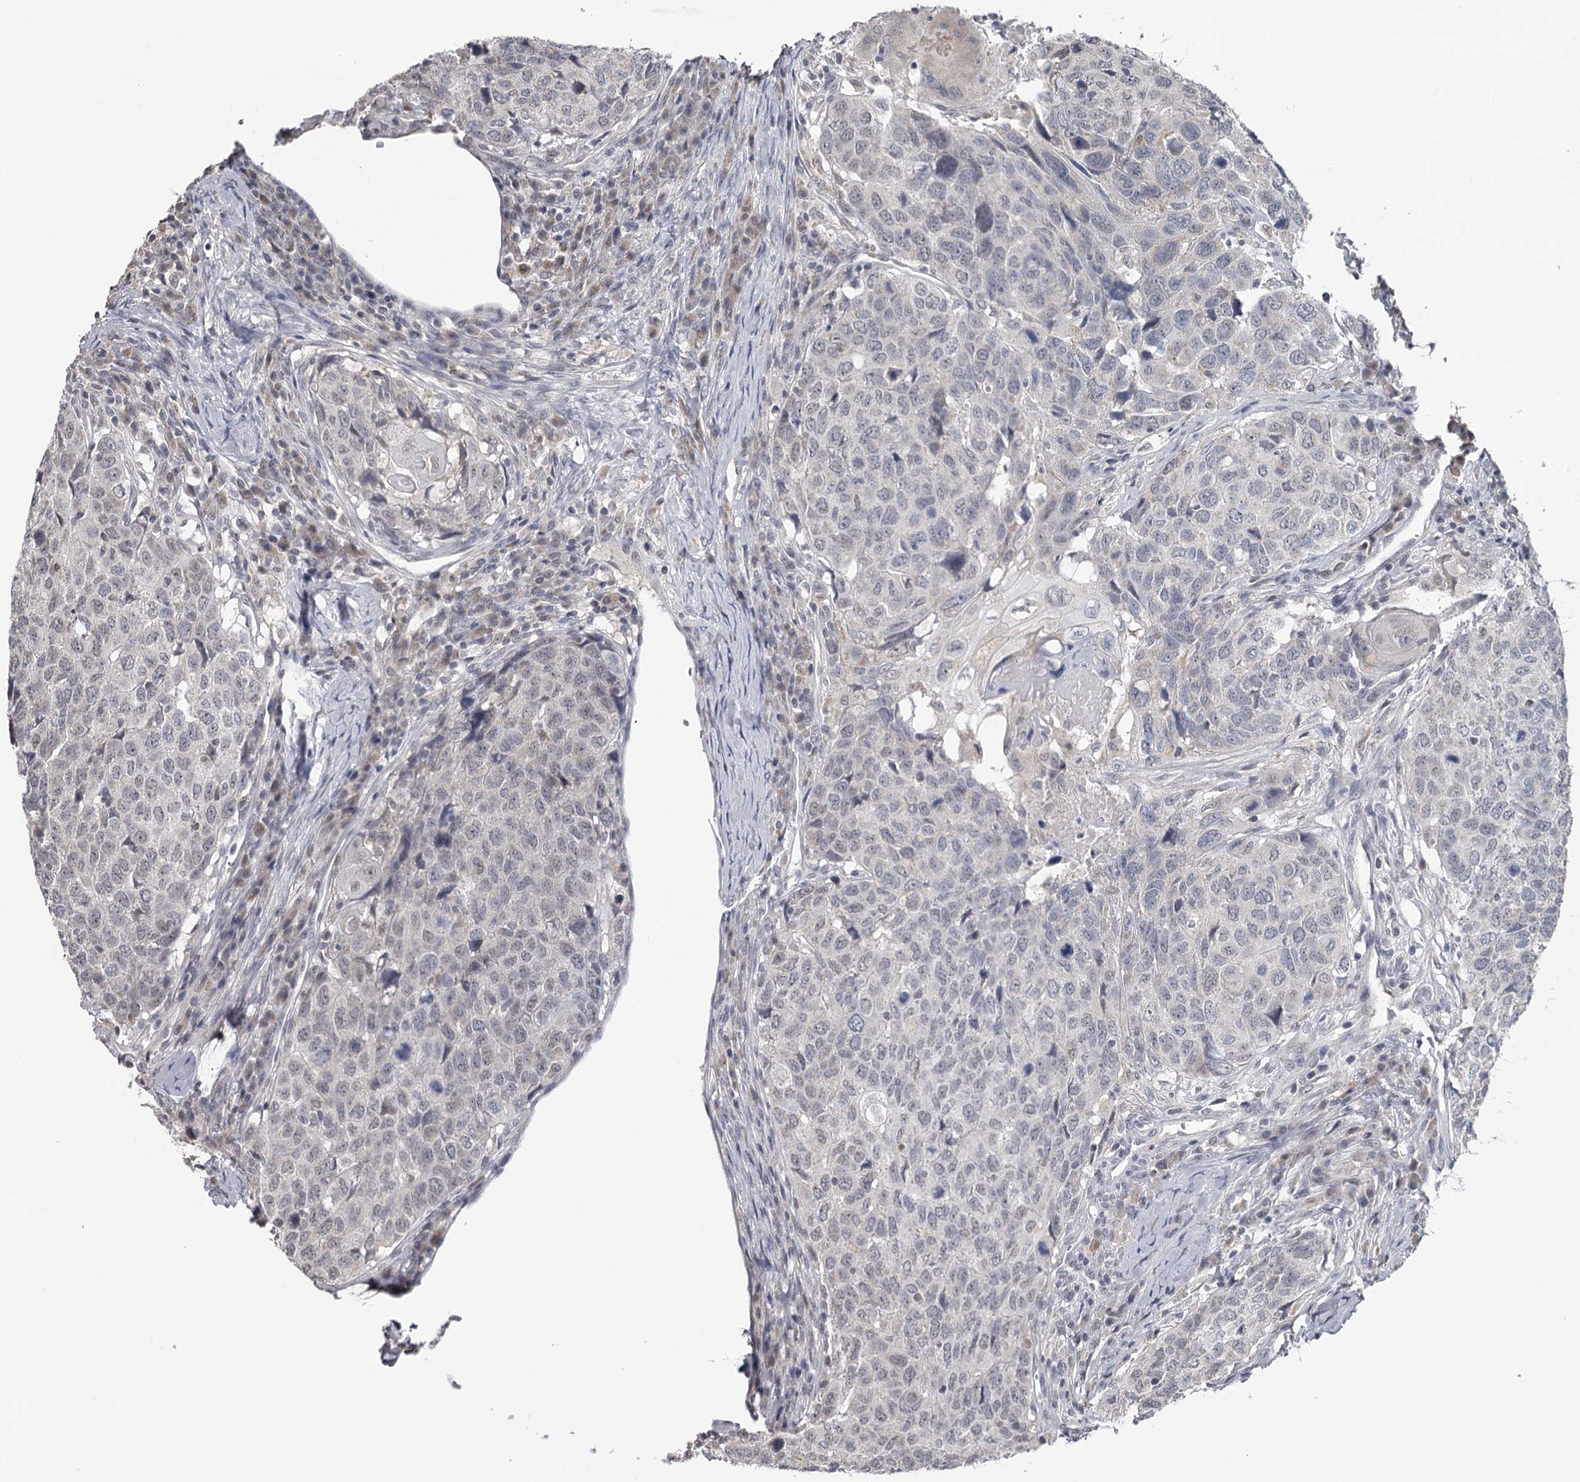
{"staining": {"intensity": "weak", "quantity": "<25%", "location": "nuclear"}, "tissue": "head and neck cancer", "cell_type": "Tumor cells", "image_type": "cancer", "snomed": [{"axis": "morphology", "description": "Squamous cell carcinoma, NOS"}, {"axis": "topography", "description": "Head-Neck"}], "caption": "The immunohistochemistry histopathology image has no significant positivity in tumor cells of squamous cell carcinoma (head and neck) tissue.", "gene": "GTSF1", "patient": {"sex": "male", "age": 66}}